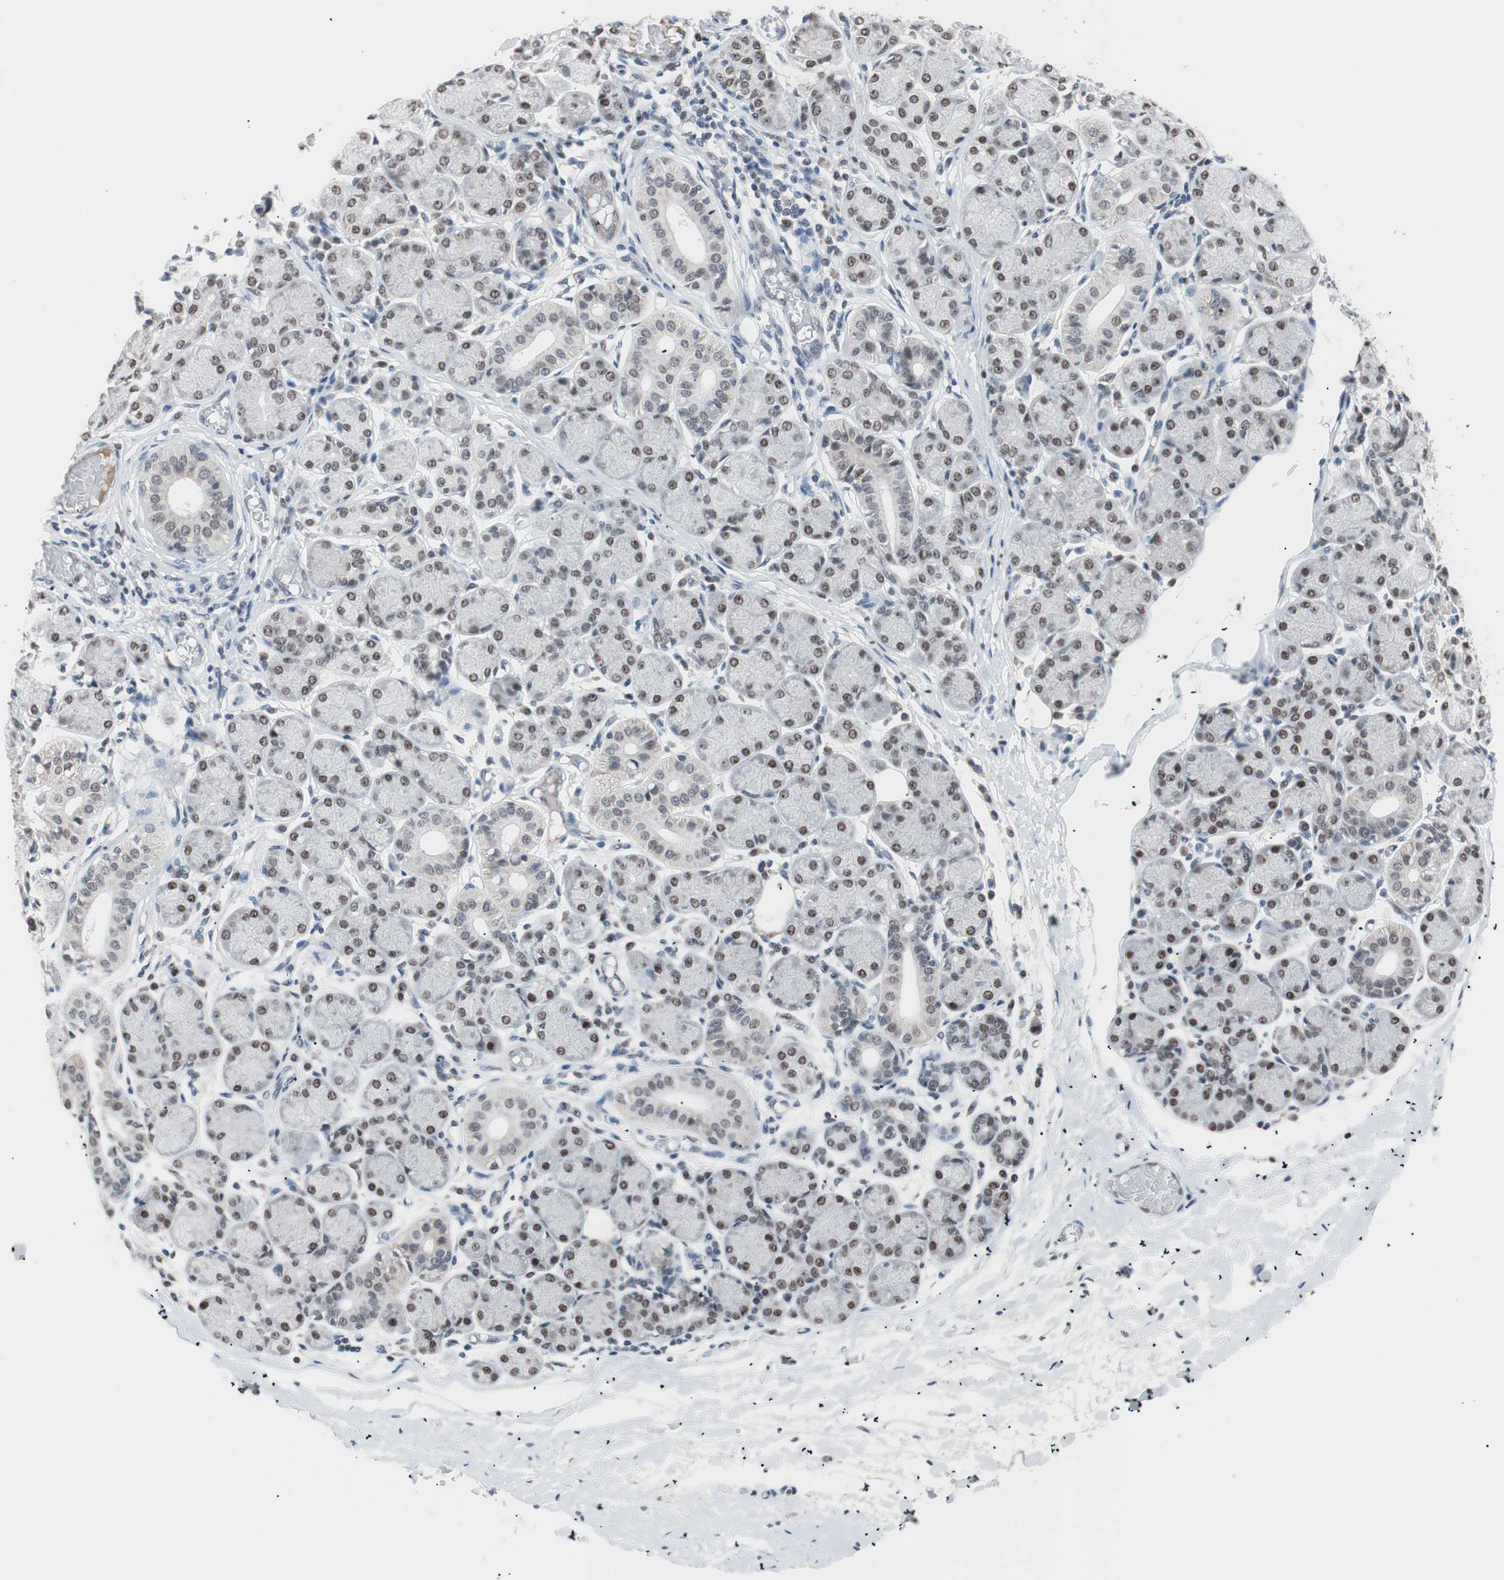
{"staining": {"intensity": "moderate", "quantity": ">75%", "location": "nuclear"}, "tissue": "salivary gland", "cell_type": "Glandular cells", "image_type": "normal", "snomed": [{"axis": "morphology", "description": "Normal tissue, NOS"}, {"axis": "topography", "description": "Salivary gland"}], "caption": "Moderate nuclear protein positivity is present in approximately >75% of glandular cells in salivary gland. (IHC, brightfield microscopy, high magnification).", "gene": "LIG3", "patient": {"sex": "female", "age": 24}}